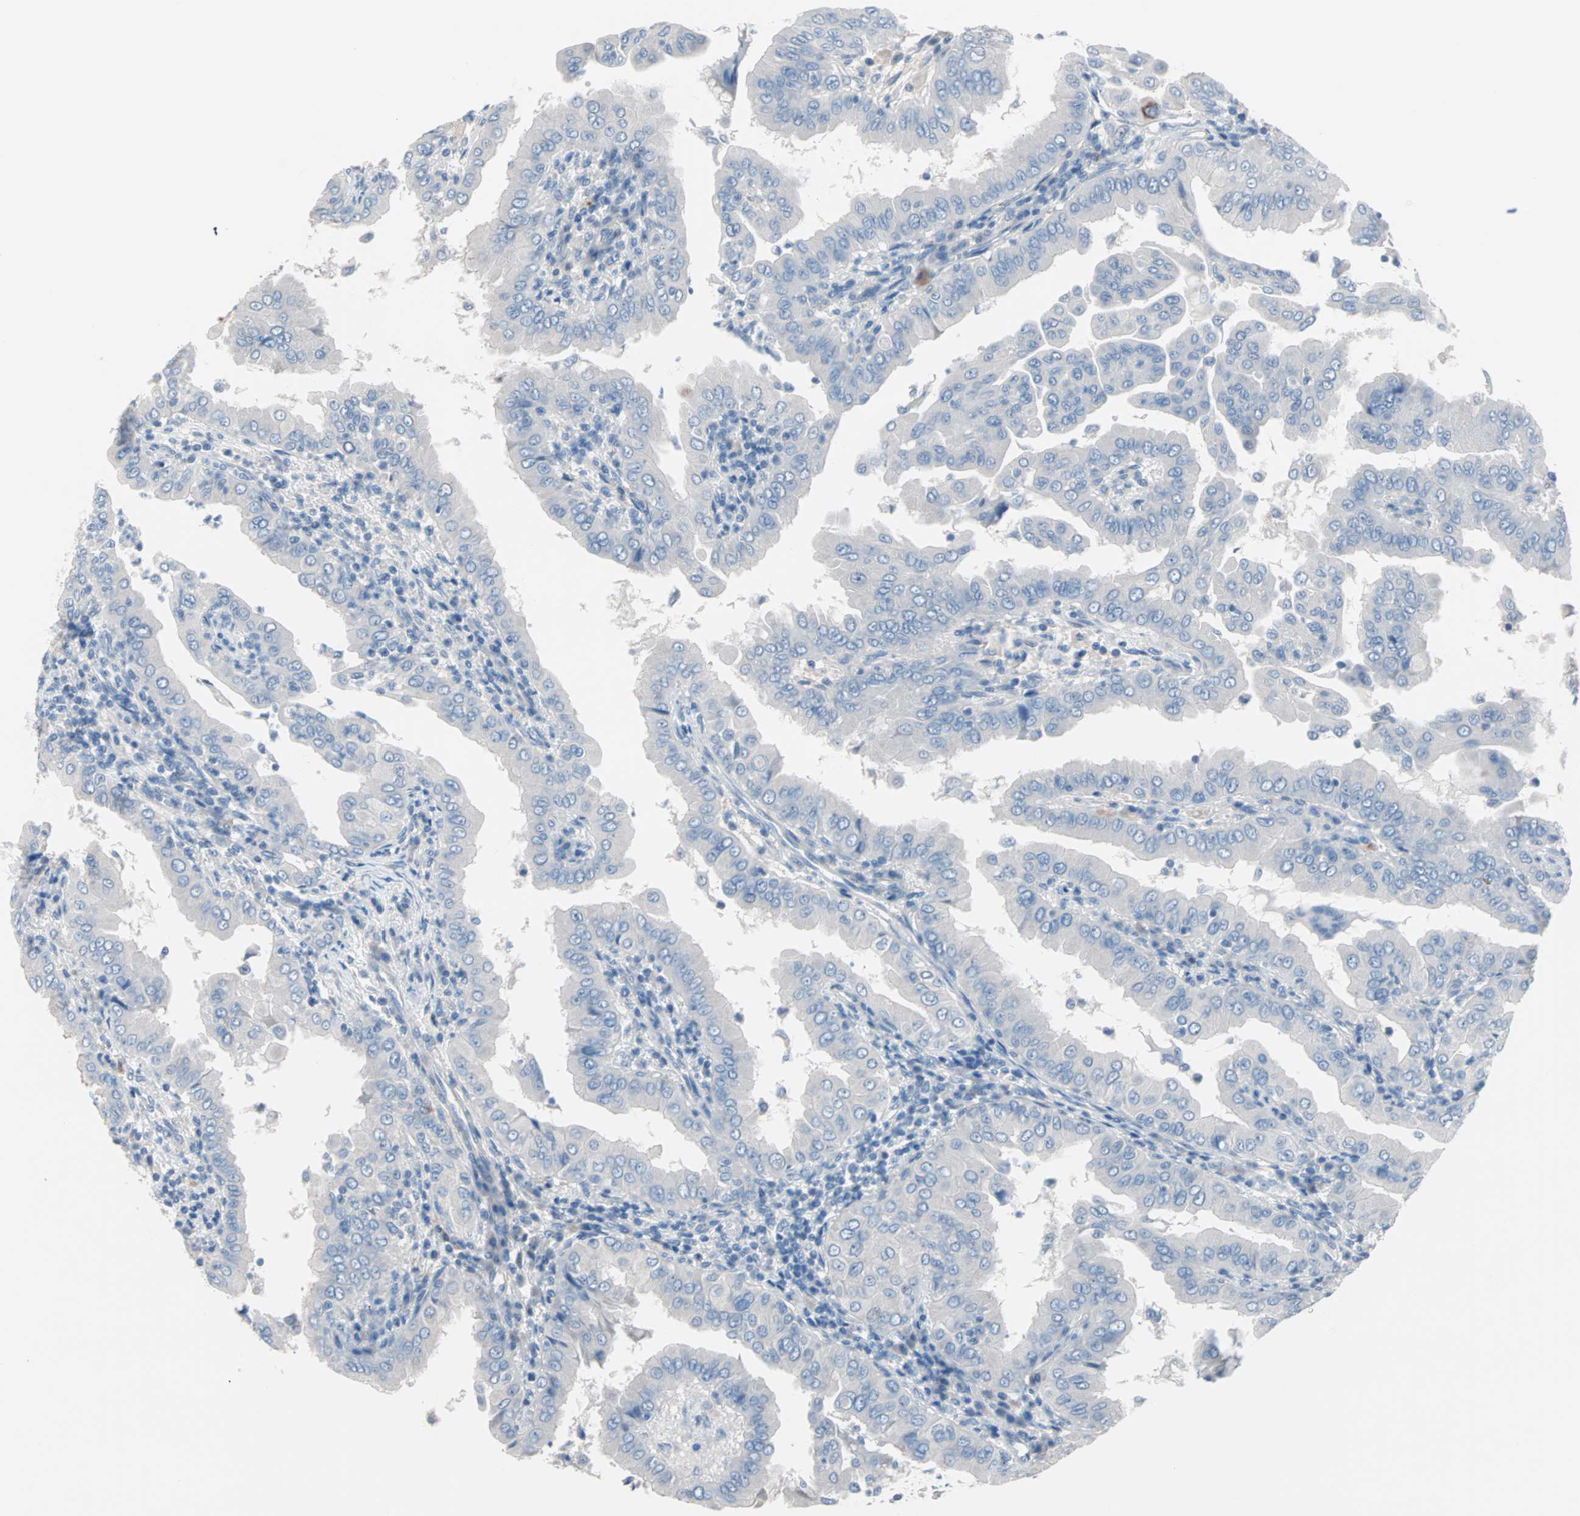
{"staining": {"intensity": "negative", "quantity": "none", "location": "none"}, "tissue": "thyroid cancer", "cell_type": "Tumor cells", "image_type": "cancer", "snomed": [{"axis": "morphology", "description": "Papillary adenocarcinoma, NOS"}, {"axis": "topography", "description": "Thyroid gland"}], "caption": "DAB (3,3'-diaminobenzidine) immunohistochemical staining of thyroid papillary adenocarcinoma displays no significant expression in tumor cells. Nuclei are stained in blue.", "gene": "ULBP1", "patient": {"sex": "male", "age": 33}}